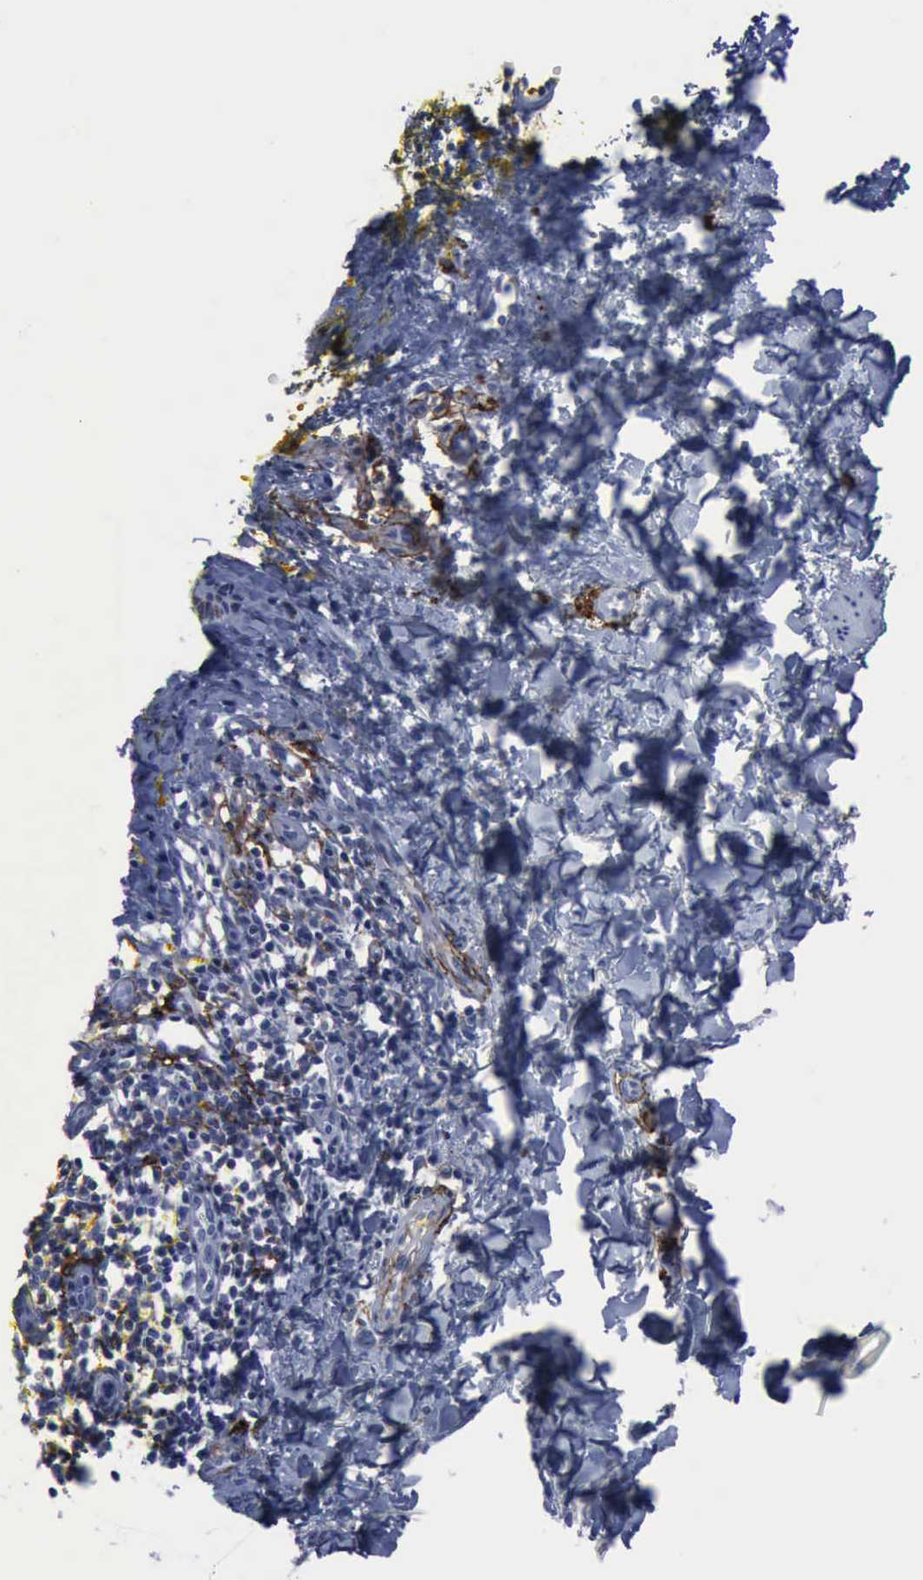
{"staining": {"intensity": "negative", "quantity": "none", "location": "none"}, "tissue": "melanoma", "cell_type": "Tumor cells", "image_type": "cancer", "snomed": [{"axis": "morphology", "description": "Malignant melanoma, NOS"}, {"axis": "topography", "description": "Skin"}], "caption": "IHC of melanoma reveals no positivity in tumor cells. (Immunohistochemistry (ihc), brightfield microscopy, high magnification).", "gene": "NGFR", "patient": {"sex": "female", "age": 52}}